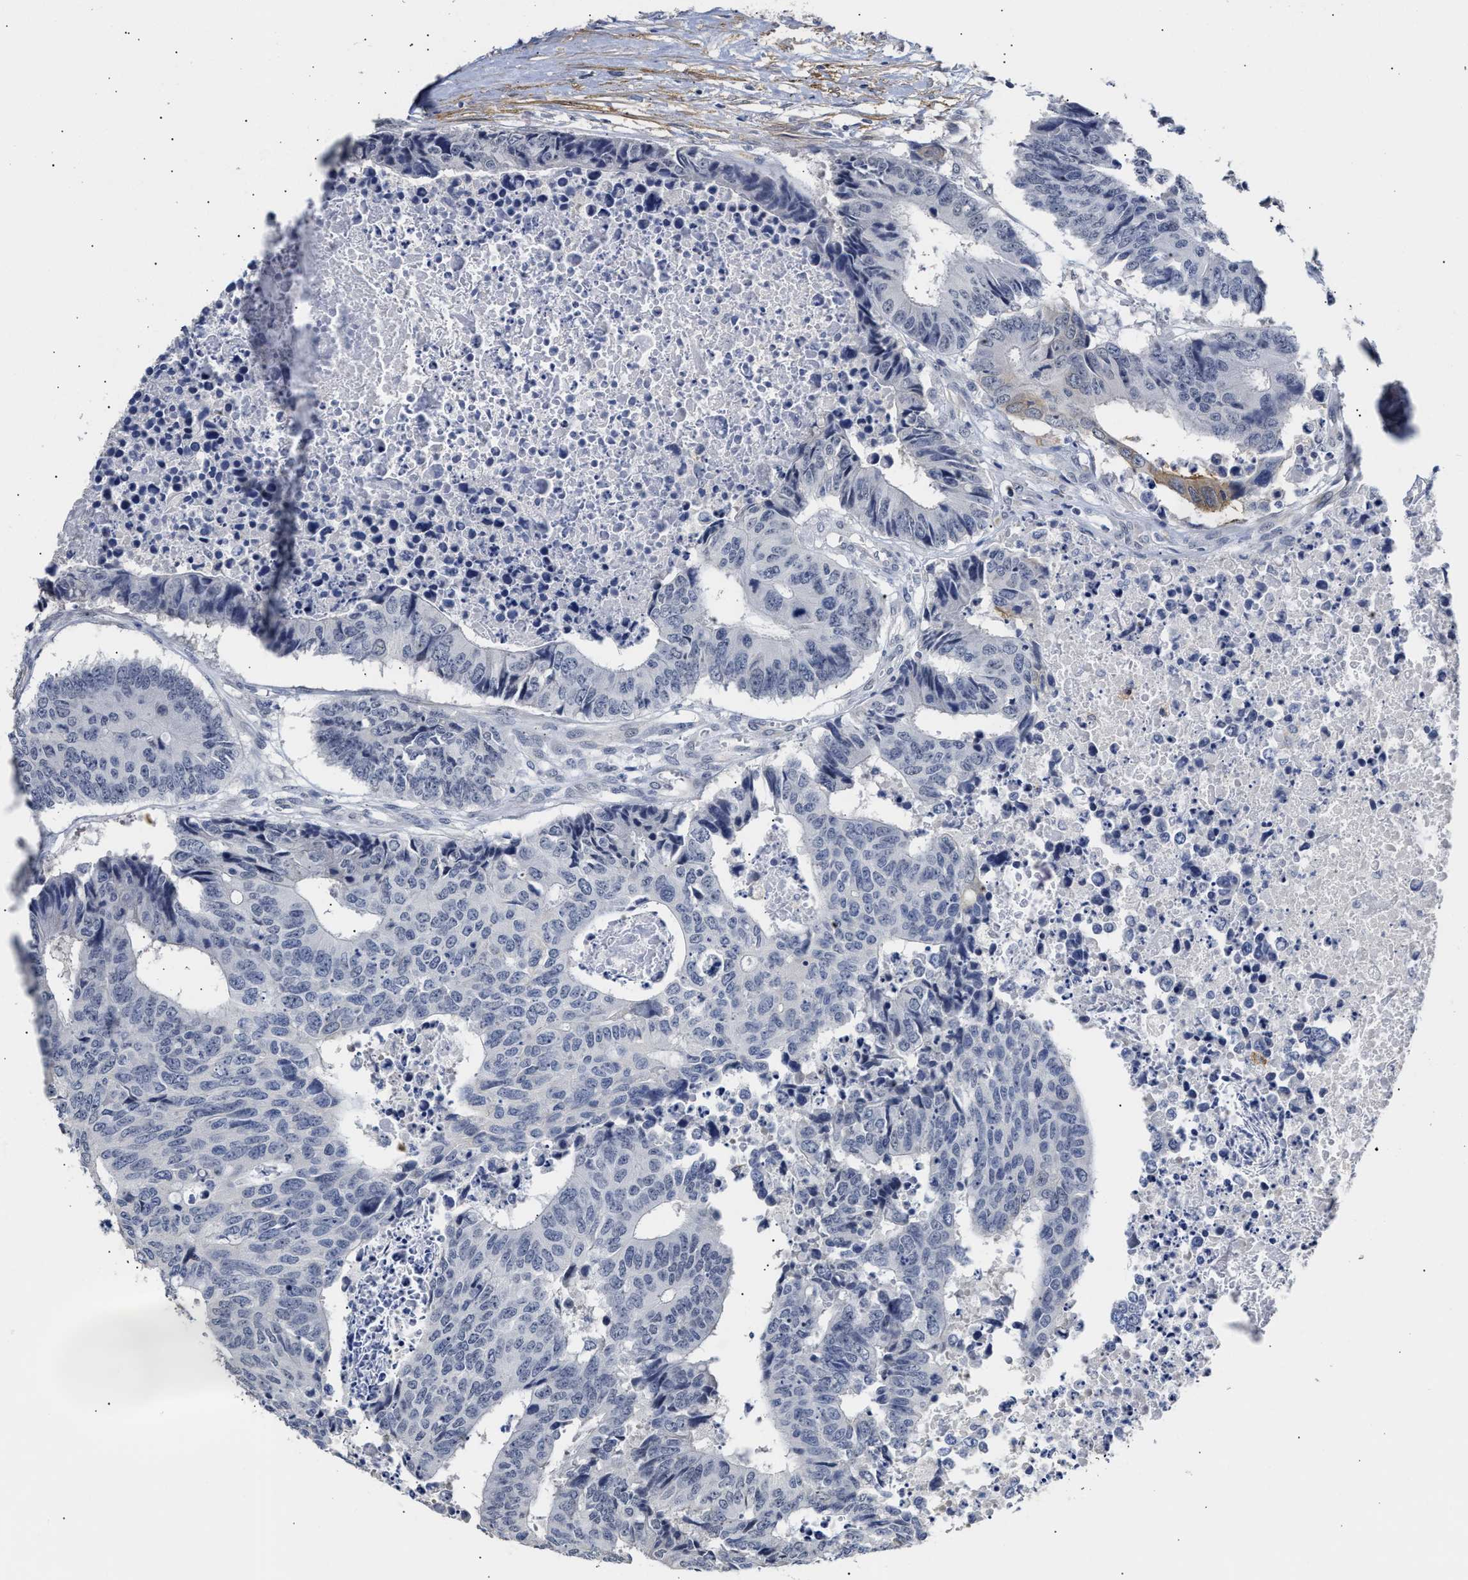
{"staining": {"intensity": "negative", "quantity": "none", "location": "none"}, "tissue": "colorectal cancer", "cell_type": "Tumor cells", "image_type": "cancer", "snomed": [{"axis": "morphology", "description": "Adenocarcinoma, NOS"}, {"axis": "topography", "description": "Rectum"}], "caption": "Colorectal adenocarcinoma was stained to show a protein in brown. There is no significant staining in tumor cells. The staining is performed using DAB (3,3'-diaminobenzidine) brown chromogen with nuclei counter-stained in using hematoxylin.", "gene": "AHNAK2", "patient": {"sex": "male", "age": 84}}